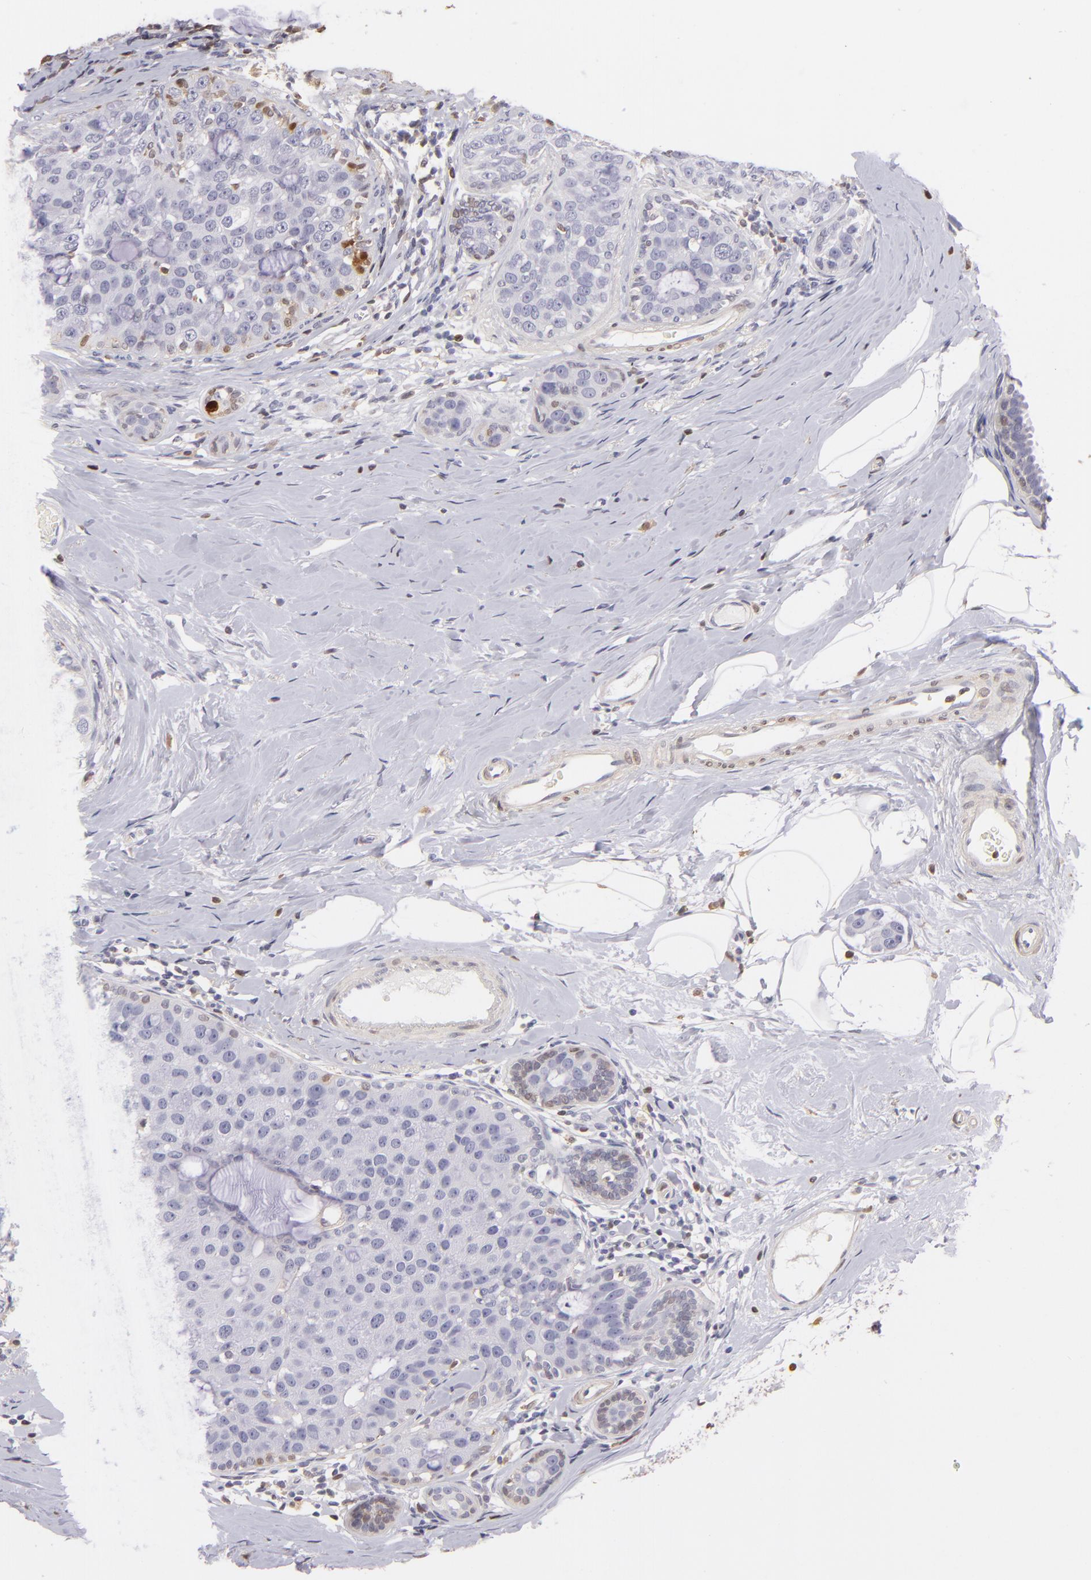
{"staining": {"intensity": "moderate", "quantity": "<25%", "location": "cytoplasmic/membranous,nuclear"}, "tissue": "breast cancer", "cell_type": "Tumor cells", "image_type": "cancer", "snomed": [{"axis": "morphology", "description": "Normal tissue, NOS"}, {"axis": "morphology", "description": "Duct carcinoma"}, {"axis": "topography", "description": "Breast"}], "caption": "Approximately <25% of tumor cells in breast infiltrating ductal carcinoma demonstrate moderate cytoplasmic/membranous and nuclear protein staining as visualized by brown immunohistochemical staining.", "gene": "S100A2", "patient": {"sex": "female", "age": 50}}